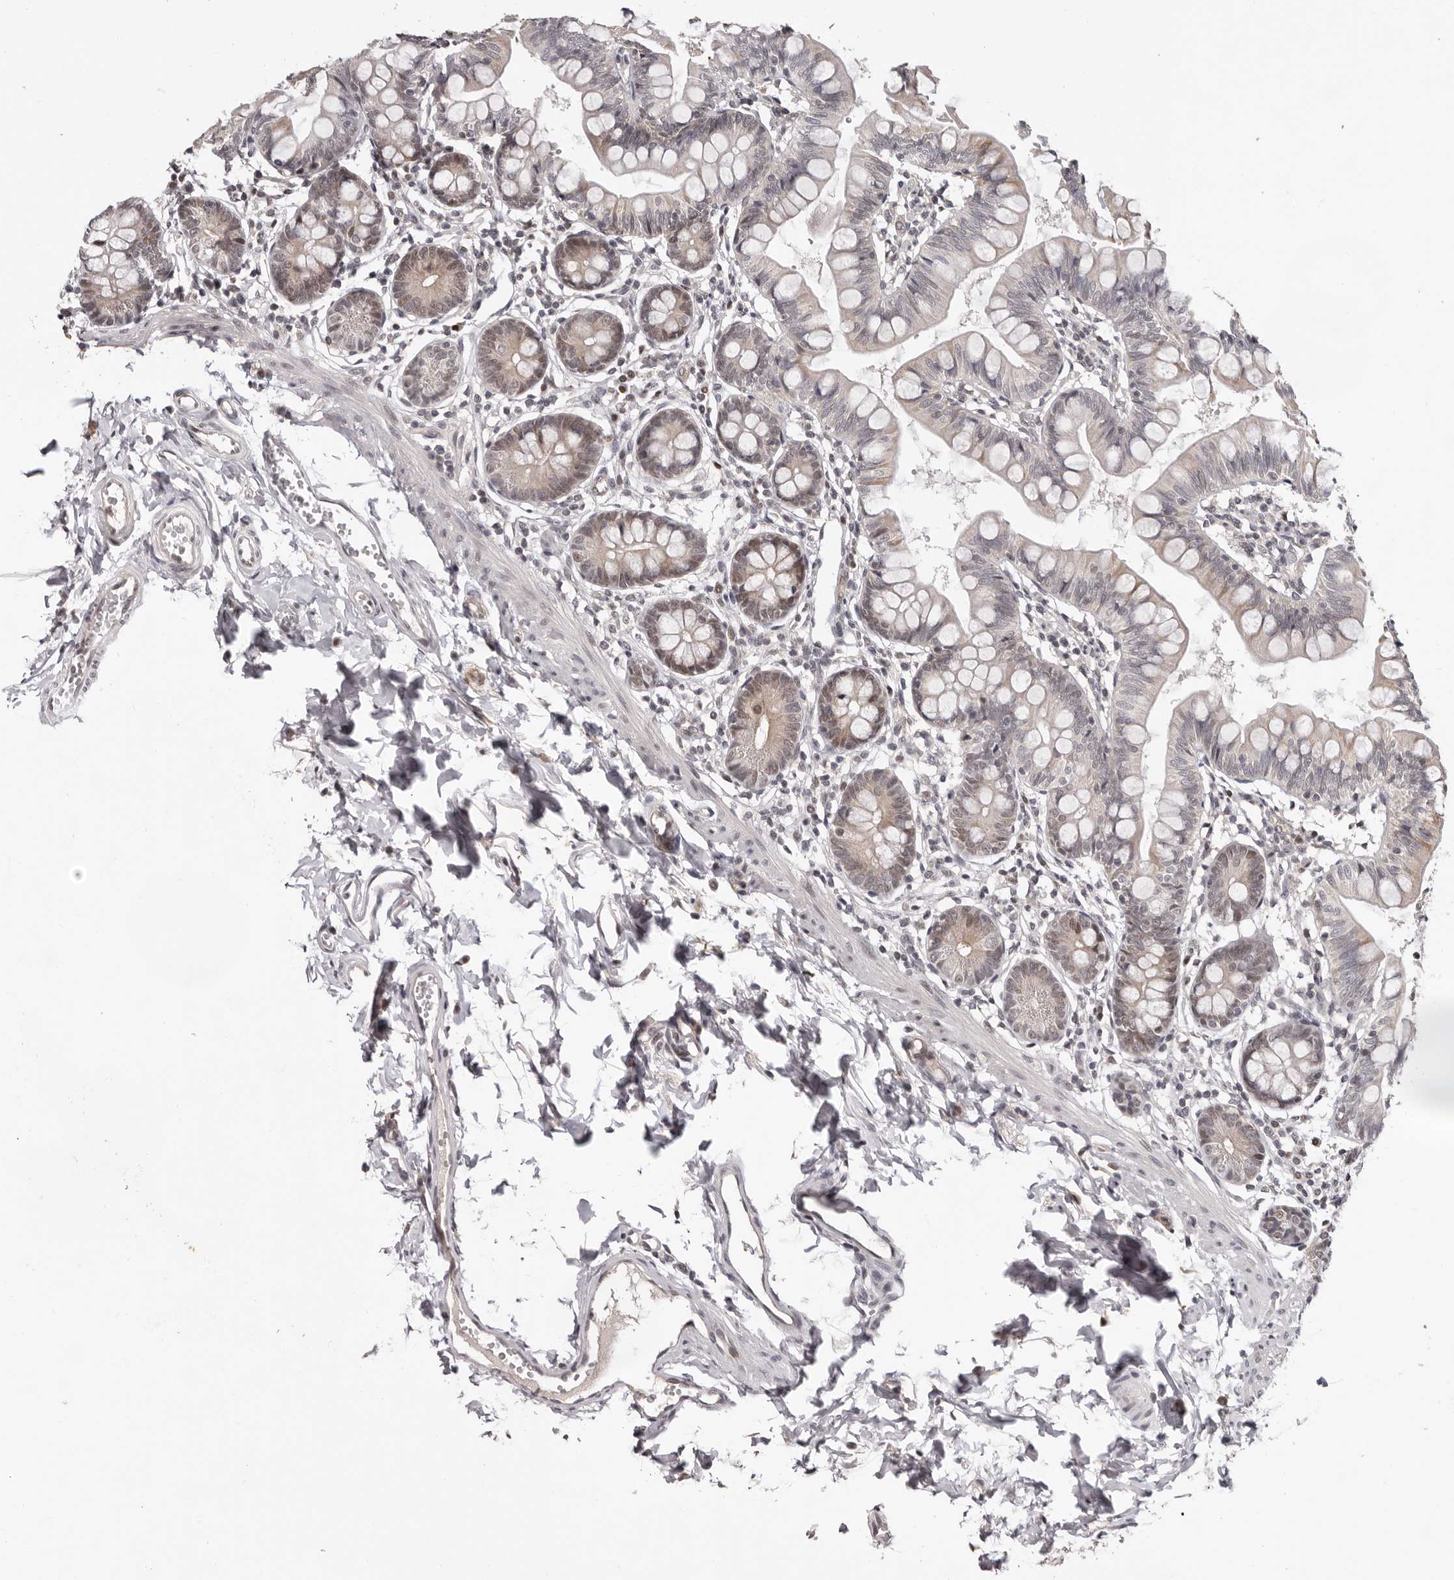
{"staining": {"intensity": "weak", "quantity": "25%-75%", "location": "cytoplasmic/membranous"}, "tissue": "small intestine", "cell_type": "Glandular cells", "image_type": "normal", "snomed": [{"axis": "morphology", "description": "Normal tissue, NOS"}, {"axis": "topography", "description": "Small intestine"}], "caption": "Immunohistochemistry image of unremarkable human small intestine stained for a protein (brown), which reveals low levels of weak cytoplasmic/membranous staining in about 25%-75% of glandular cells.", "gene": "TBX5", "patient": {"sex": "male", "age": 7}}